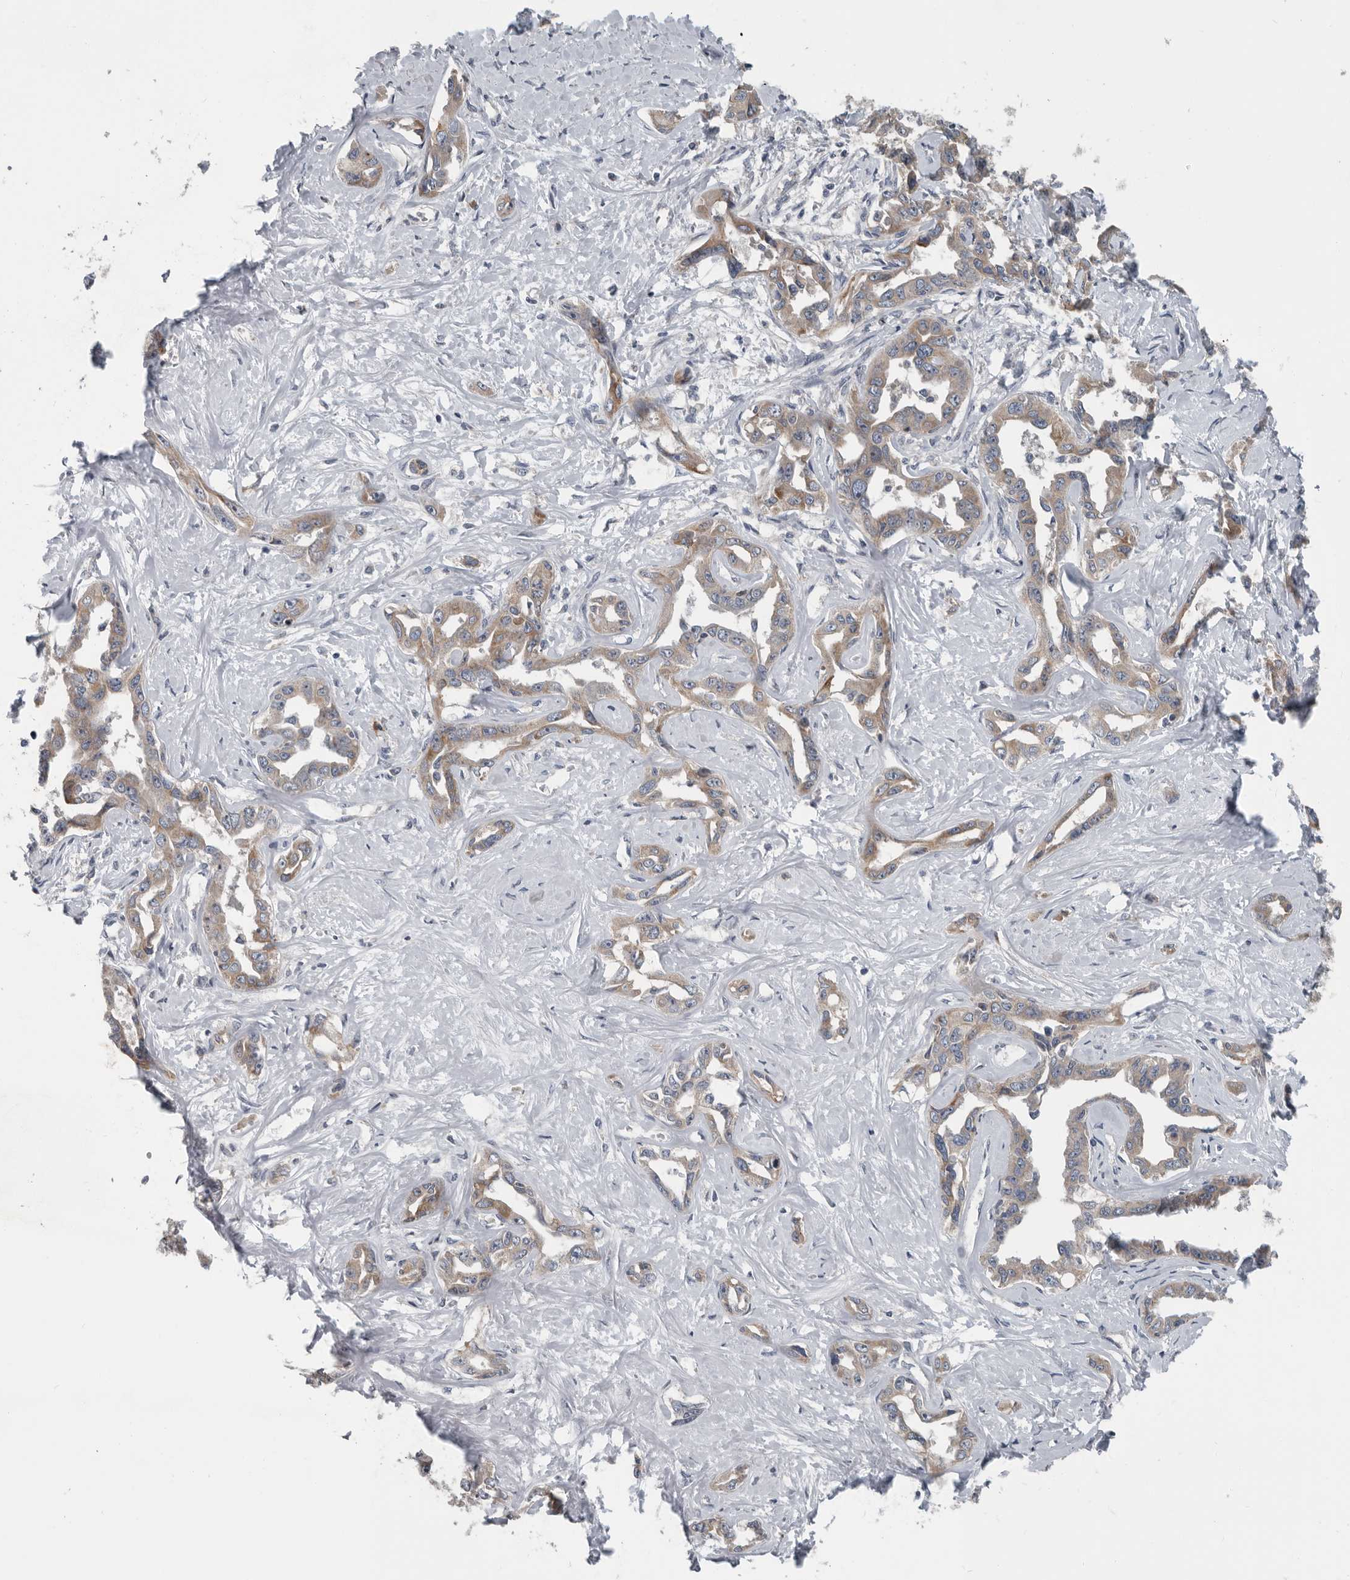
{"staining": {"intensity": "moderate", "quantity": ">75%", "location": "cytoplasmic/membranous"}, "tissue": "liver cancer", "cell_type": "Tumor cells", "image_type": "cancer", "snomed": [{"axis": "morphology", "description": "Cholangiocarcinoma"}, {"axis": "topography", "description": "Liver"}], "caption": "A brown stain shows moderate cytoplasmic/membranous expression of a protein in human liver cancer (cholangiocarcinoma) tumor cells.", "gene": "TMEM199", "patient": {"sex": "male", "age": 59}}